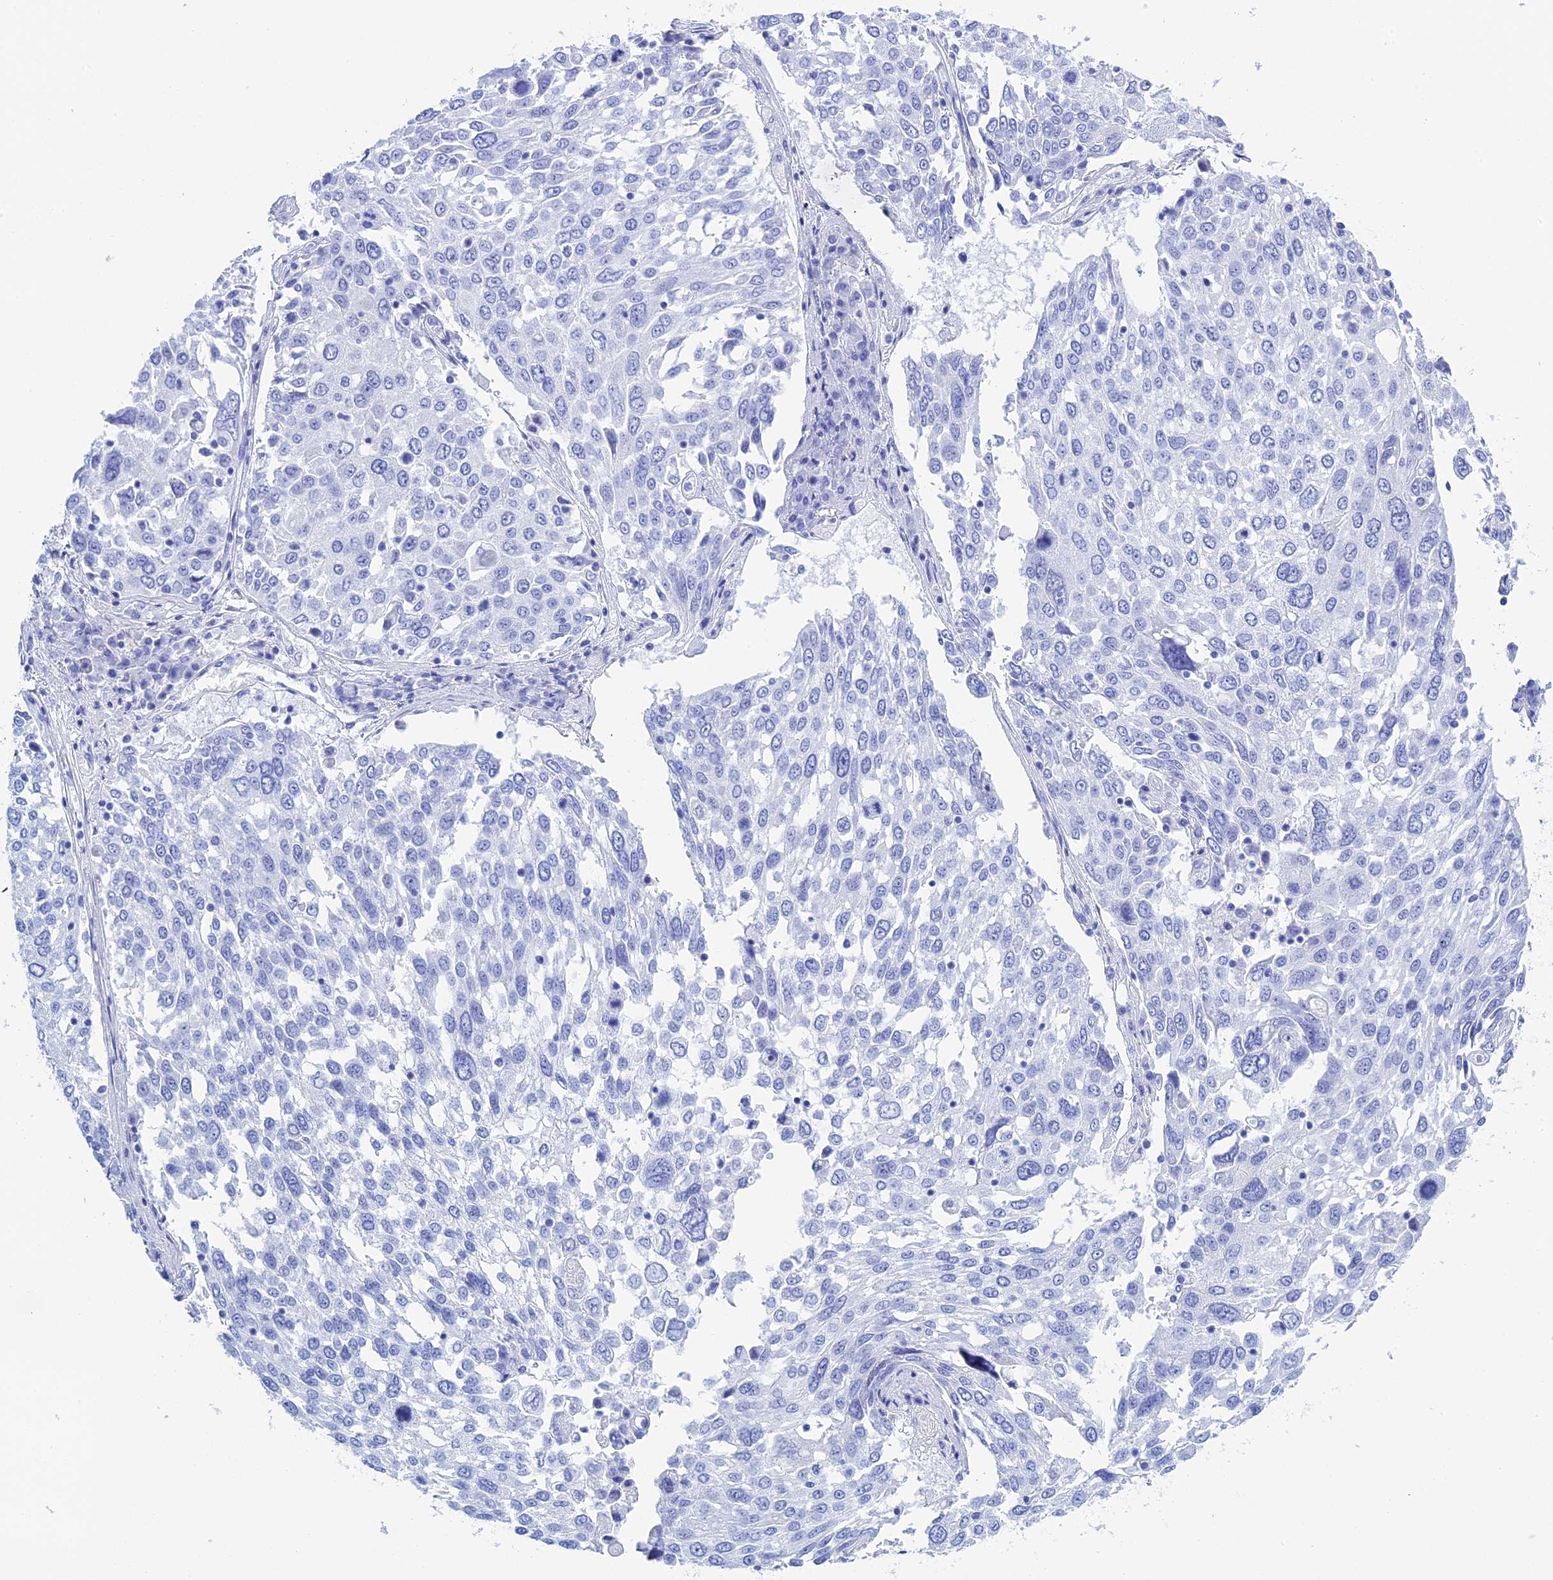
{"staining": {"intensity": "negative", "quantity": "none", "location": "none"}, "tissue": "lung cancer", "cell_type": "Tumor cells", "image_type": "cancer", "snomed": [{"axis": "morphology", "description": "Squamous cell carcinoma, NOS"}, {"axis": "topography", "description": "Lung"}], "caption": "This is a histopathology image of immunohistochemistry staining of squamous cell carcinoma (lung), which shows no expression in tumor cells.", "gene": "TEX101", "patient": {"sex": "male", "age": 65}}